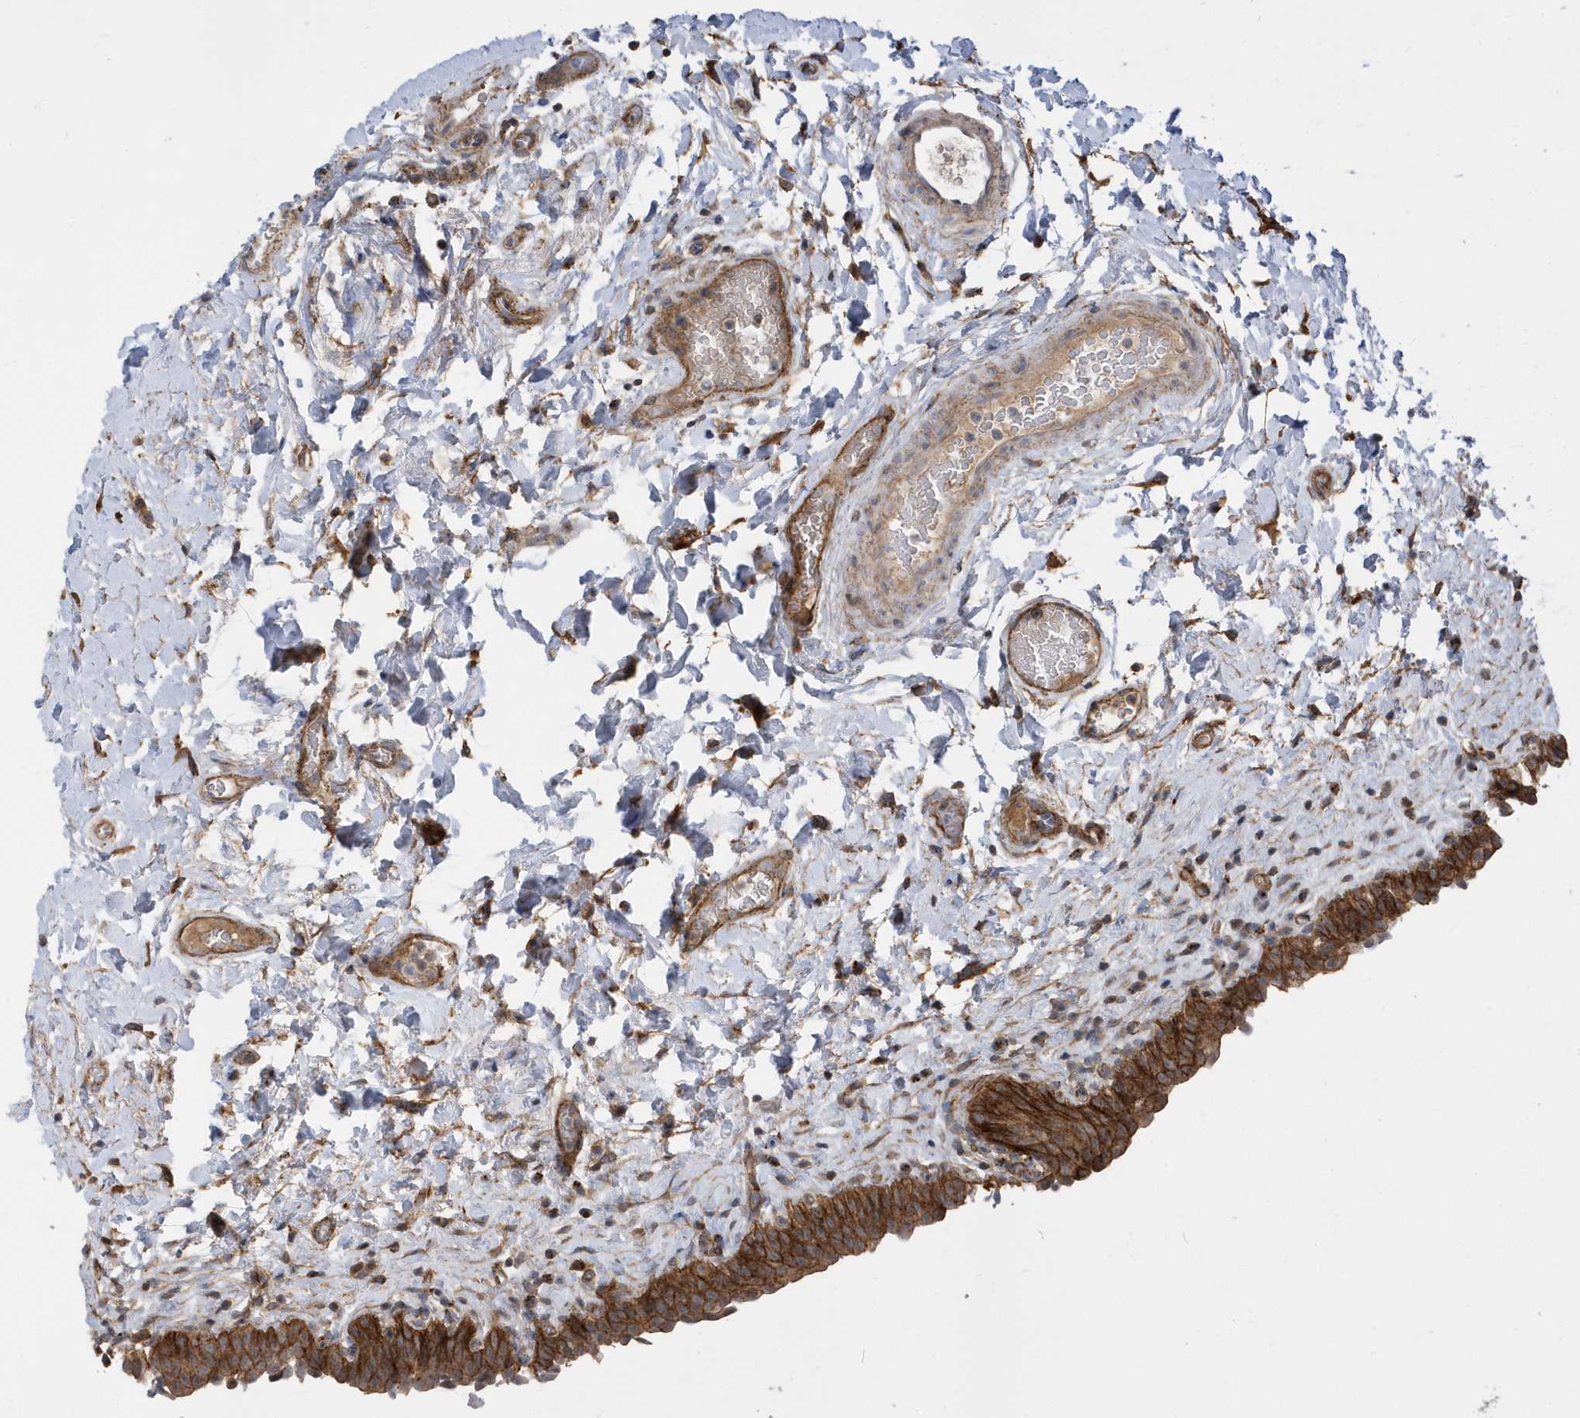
{"staining": {"intensity": "strong", "quantity": ">75%", "location": "cytoplasmic/membranous"}, "tissue": "urinary bladder", "cell_type": "Urothelial cells", "image_type": "normal", "snomed": [{"axis": "morphology", "description": "Normal tissue, NOS"}, {"axis": "topography", "description": "Urinary bladder"}], "caption": "Approximately >75% of urothelial cells in benign human urinary bladder exhibit strong cytoplasmic/membranous protein positivity as visualized by brown immunohistochemical staining.", "gene": "HRH4", "patient": {"sex": "male", "age": 83}}